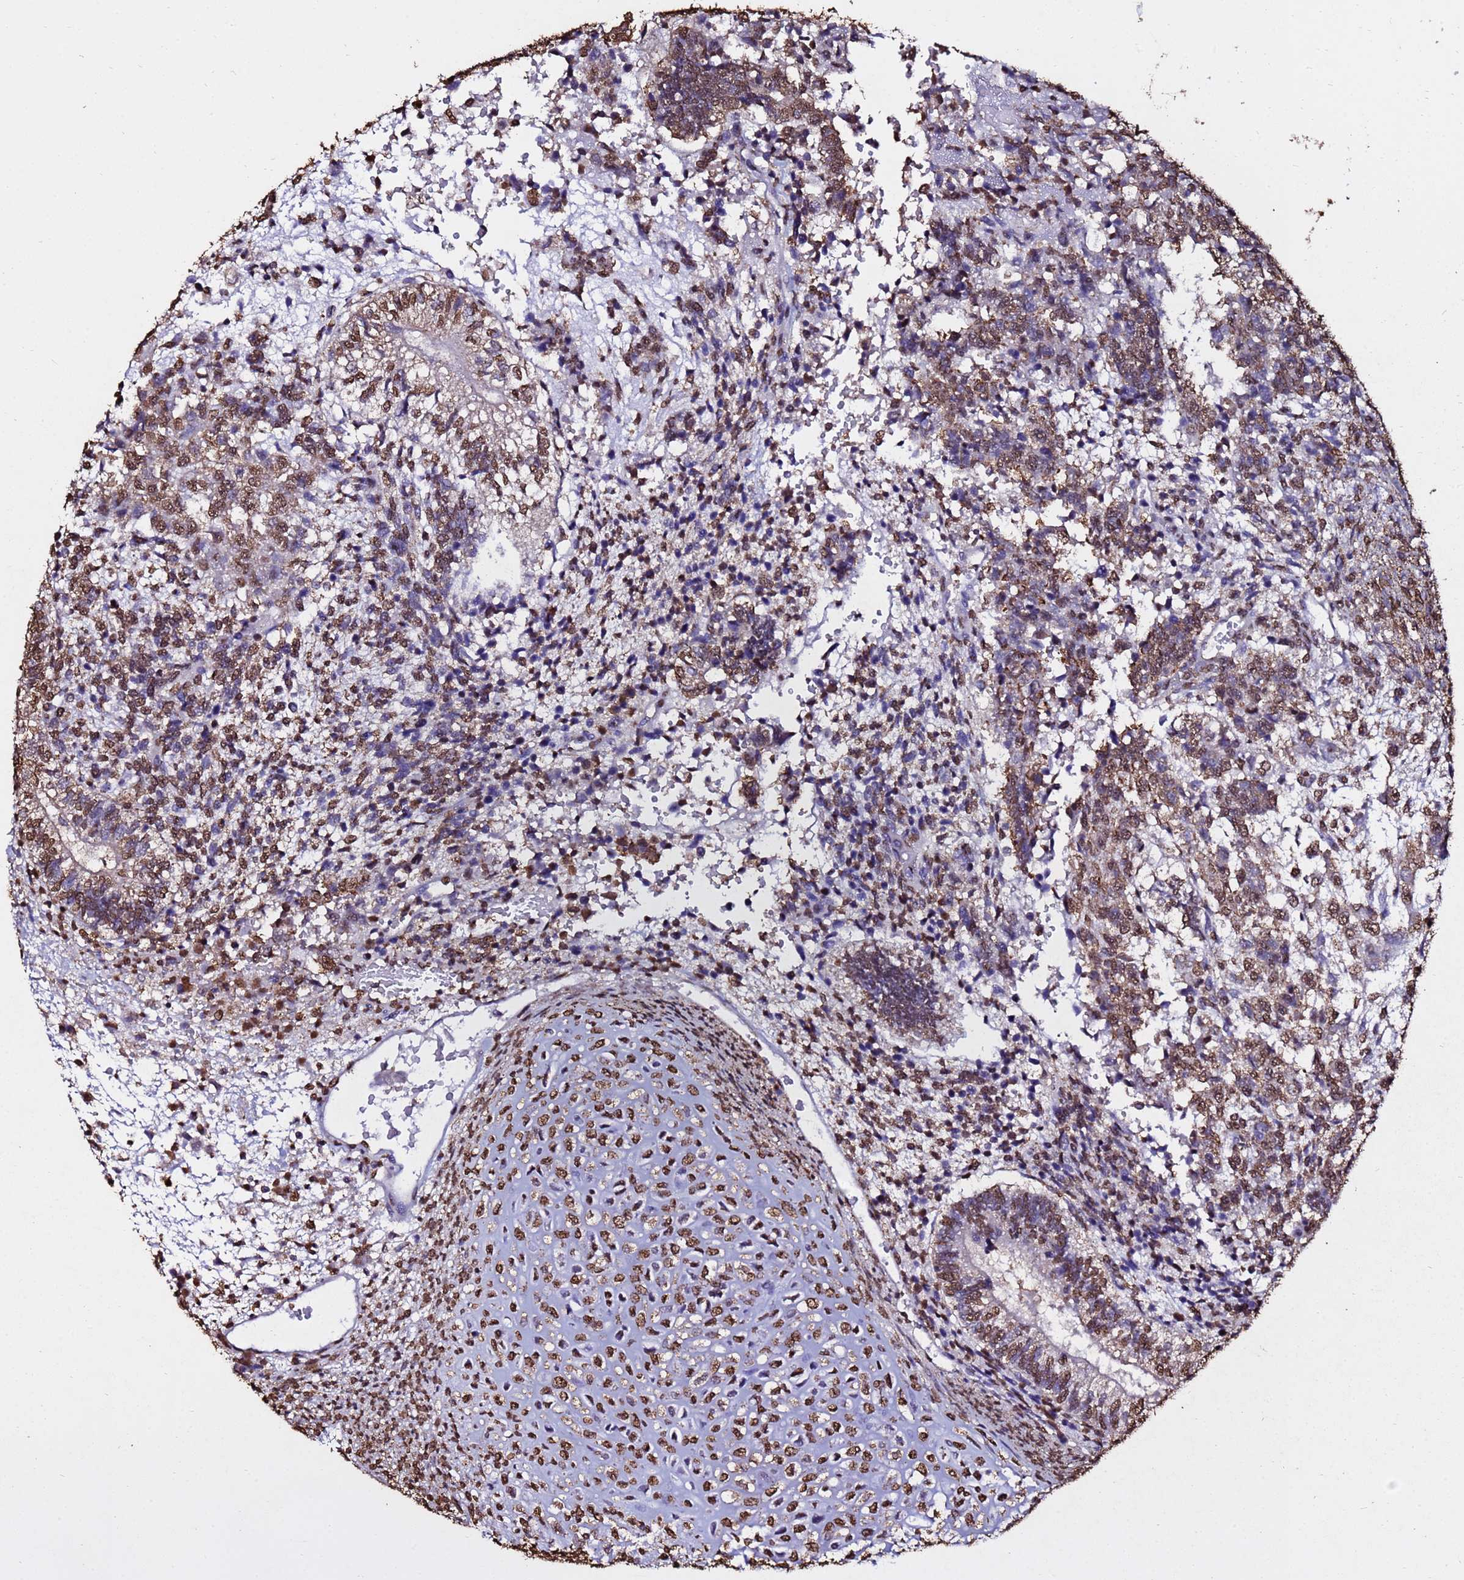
{"staining": {"intensity": "moderate", "quantity": ">75%", "location": "cytoplasmic/membranous,nuclear"}, "tissue": "testis cancer", "cell_type": "Tumor cells", "image_type": "cancer", "snomed": [{"axis": "morphology", "description": "Carcinoma, Embryonal, NOS"}, {"axis": "topography", "description": "Testis"}], "caption": "Immunohistochemistry (IHC) (DAB (3,3'-diaminobenzidine)) staining of testis cancer displays moderate cytoplasmic/membranous and nuclear protein expression in approximately >75% of tumor cells.", "gene": "TRIP6", "patient": {"sex": "male", "age": 23}}